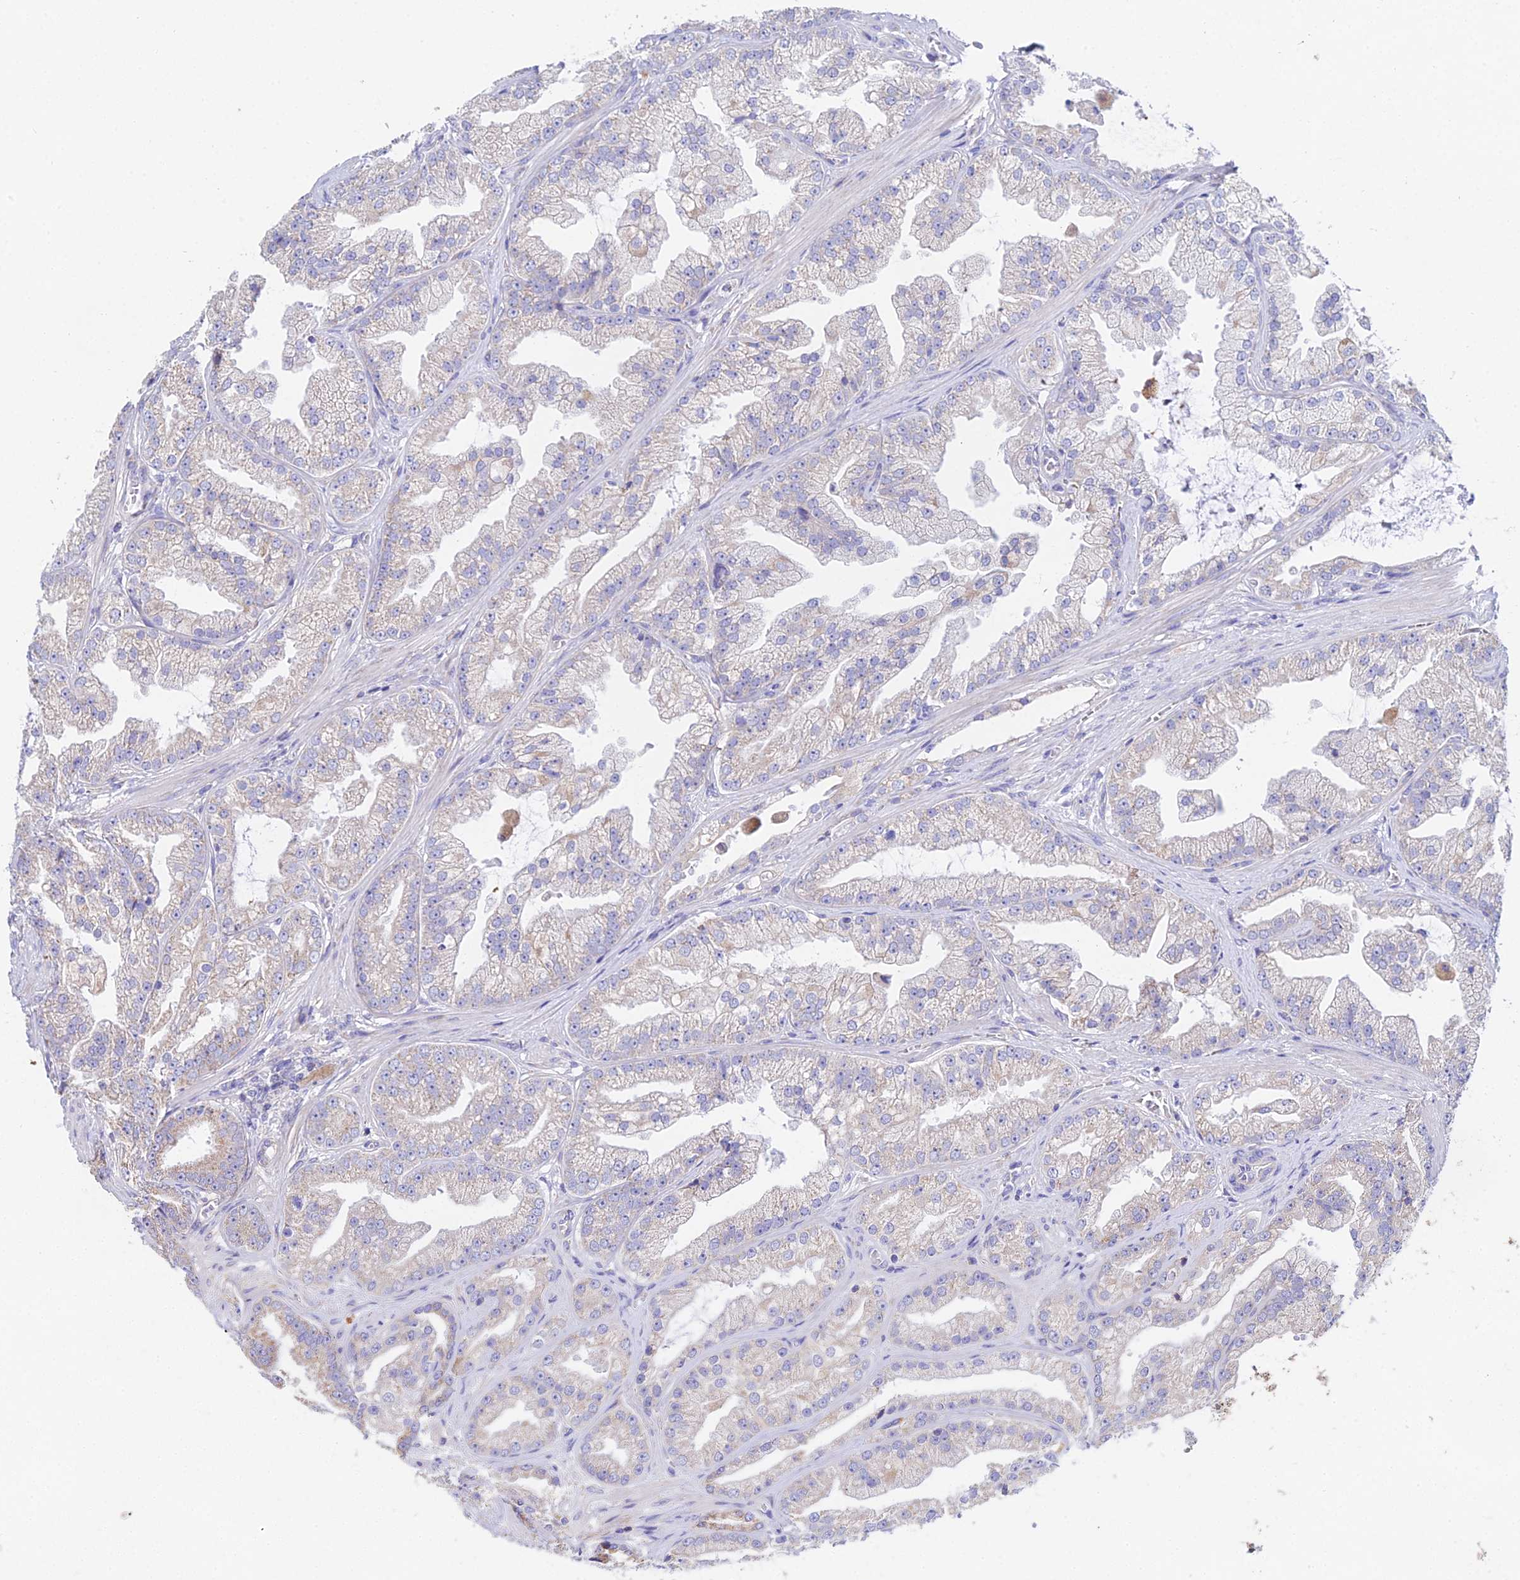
{"staining": {"intensity": "moderate", "quantity": "<25%", "location": "cytoplasmic/membranous"}, "tissue": "prostate cancer", "cell_type": "Tumor cells", "image_type": "cancer", "snomed": [{"axis": "morphology", "description": "Adenocarcinoma, Low grade"}, {"axis": "topography", "description": "Prostate"}], "caption": "Immunohistochemical staining of prostate adenocarcinoma (low-grade) shows low levels of moderate cytoplasmic/membranous positivity in about <25% of tumor cells.", "gene": "PPP2R2C", "patient": {"sex": "male", "age": 57}}